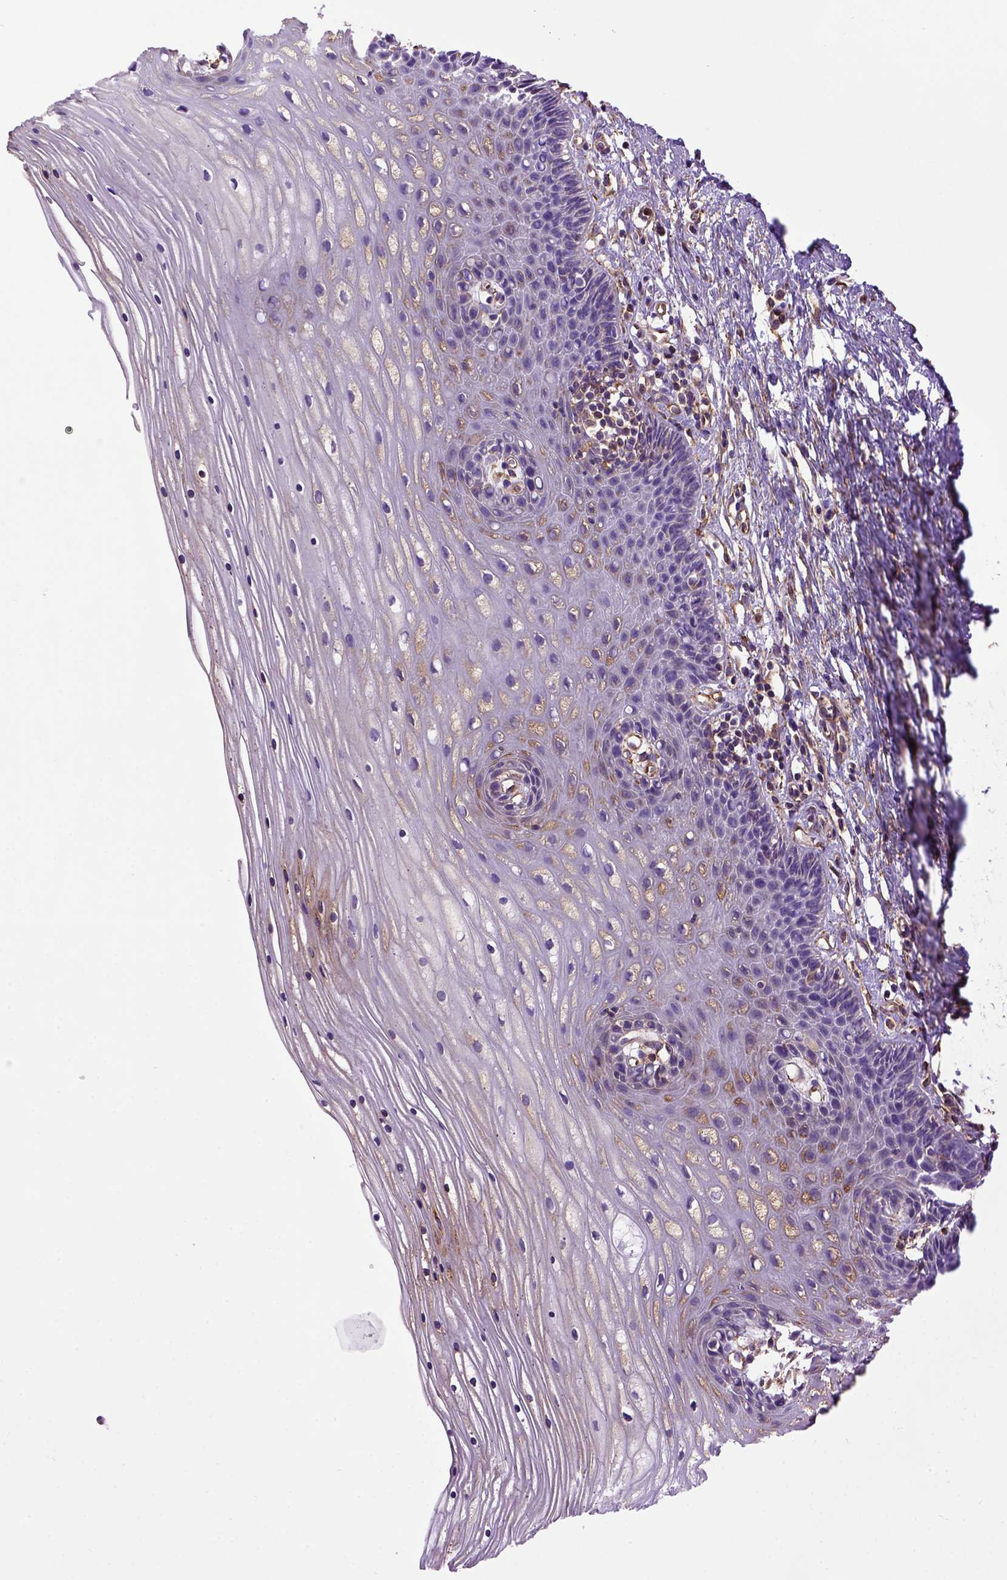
{"staining": {"intensity": "moderate", "quantity": "25%-75%", "location": "cytoplasmic/membranous"}, "tissue": "cervix", "cell_type": "Glandular cells", "image_type": "normal", "snomed": [{"axis": "morphology", "description": "Normal tissue, NOS"}, {"axis": "topography", "description": "Cervix"}], "caption": "Human cervix stained for a protein (brown) demonstrates moderate cytoplasmic/membranous positive positivity in approximately 25%-75% of glandular cells.", "gene": "MVP", "patient": {"sex": "female", "age": 35}}